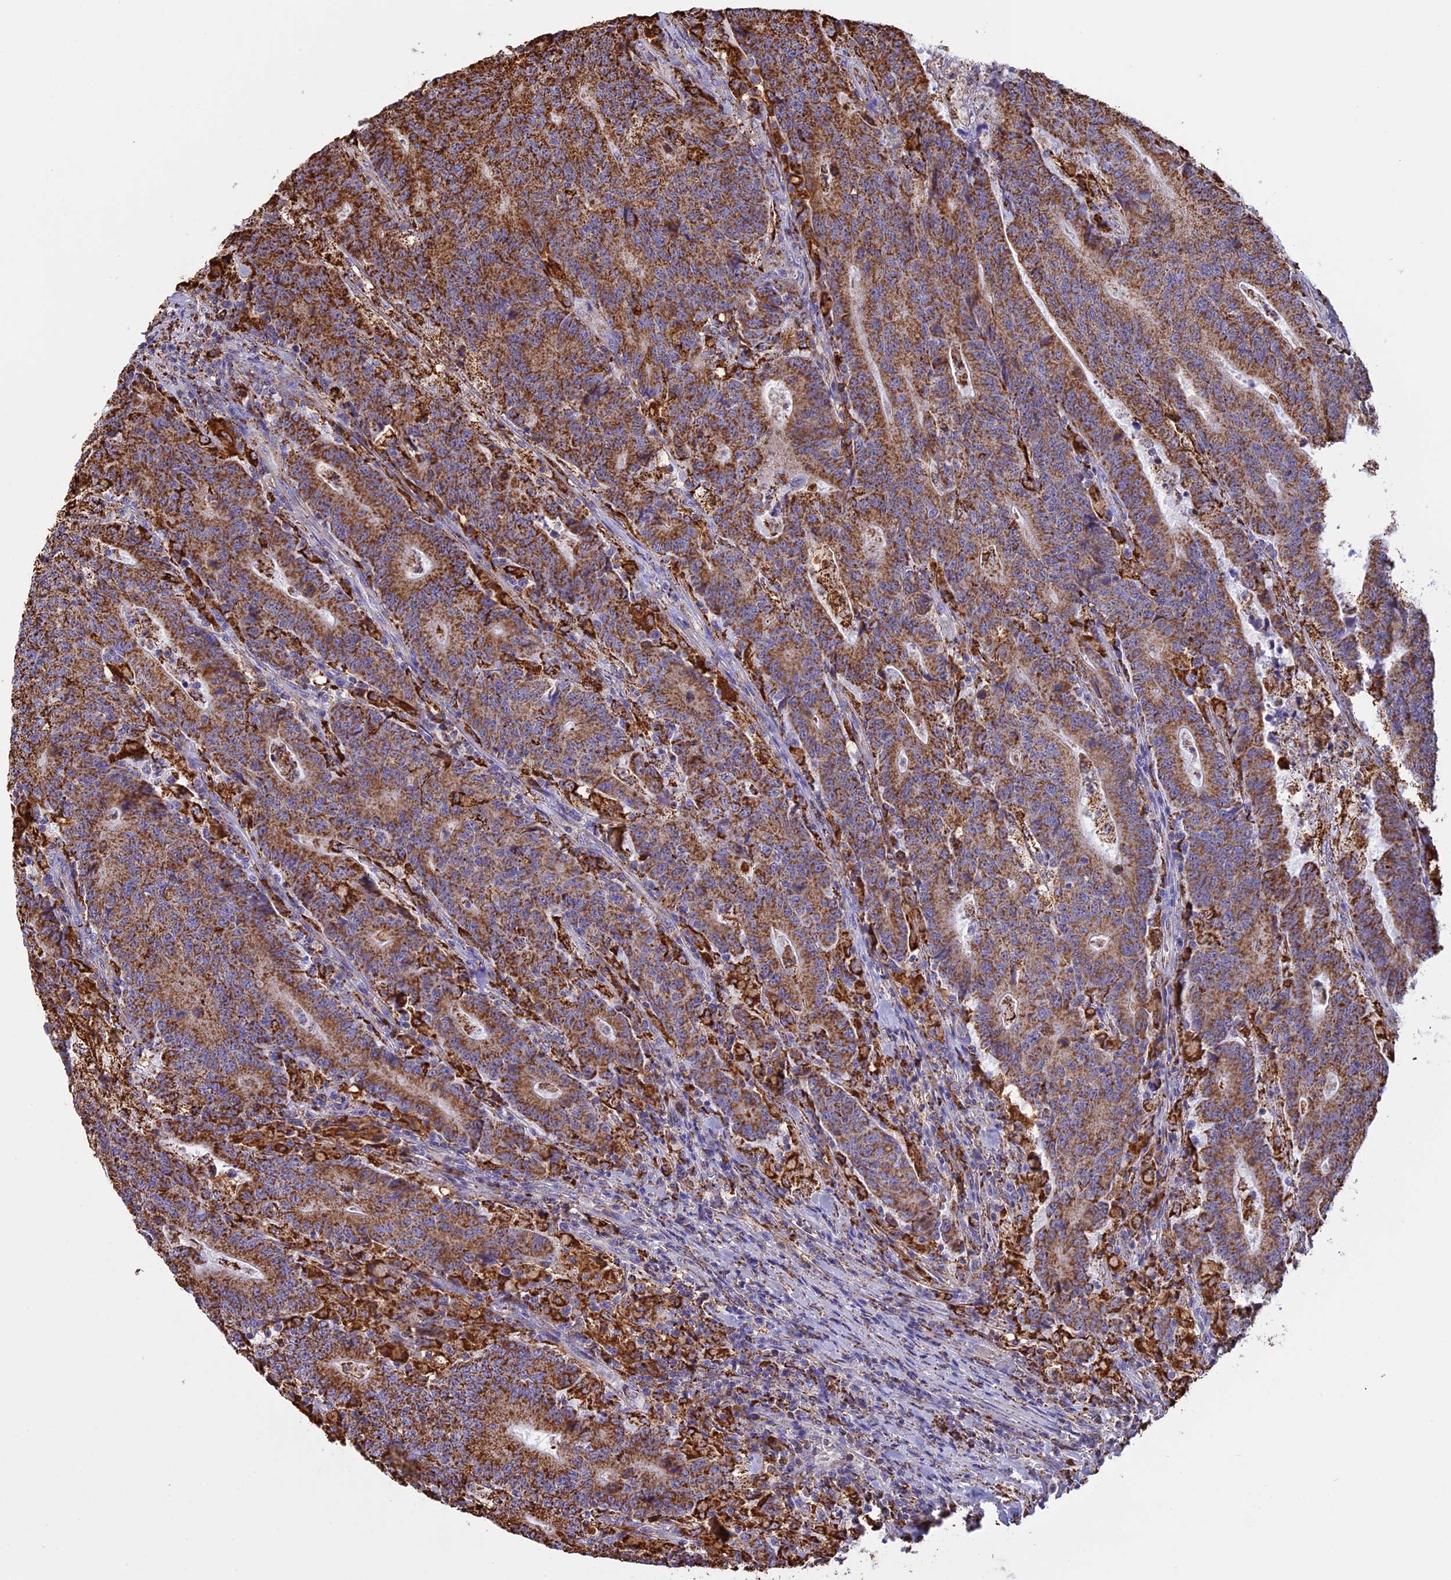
{"staining": {"intensity": "moderate", "quantity": ">75%", "location": "cytoplasmic/membranous"}, "tissue": "colorectal cancer", "cell_type": "Tumor cells", "image_type": "cancer", "snomed": [{"axis": "morphology", "description": "Adenocarcinoma, NOS"}, {"axis": "topography", "description": "Colon"}], "caption": "Immunohistochemistry (IHC) of colorectal adenocarcinoma exhibits medium levels of moderate cytoplasmic/membranous staining in approximately >75% of tumor cells.", "gene": "KCNG1", "patient": {"sex": "female", "age": 75}}